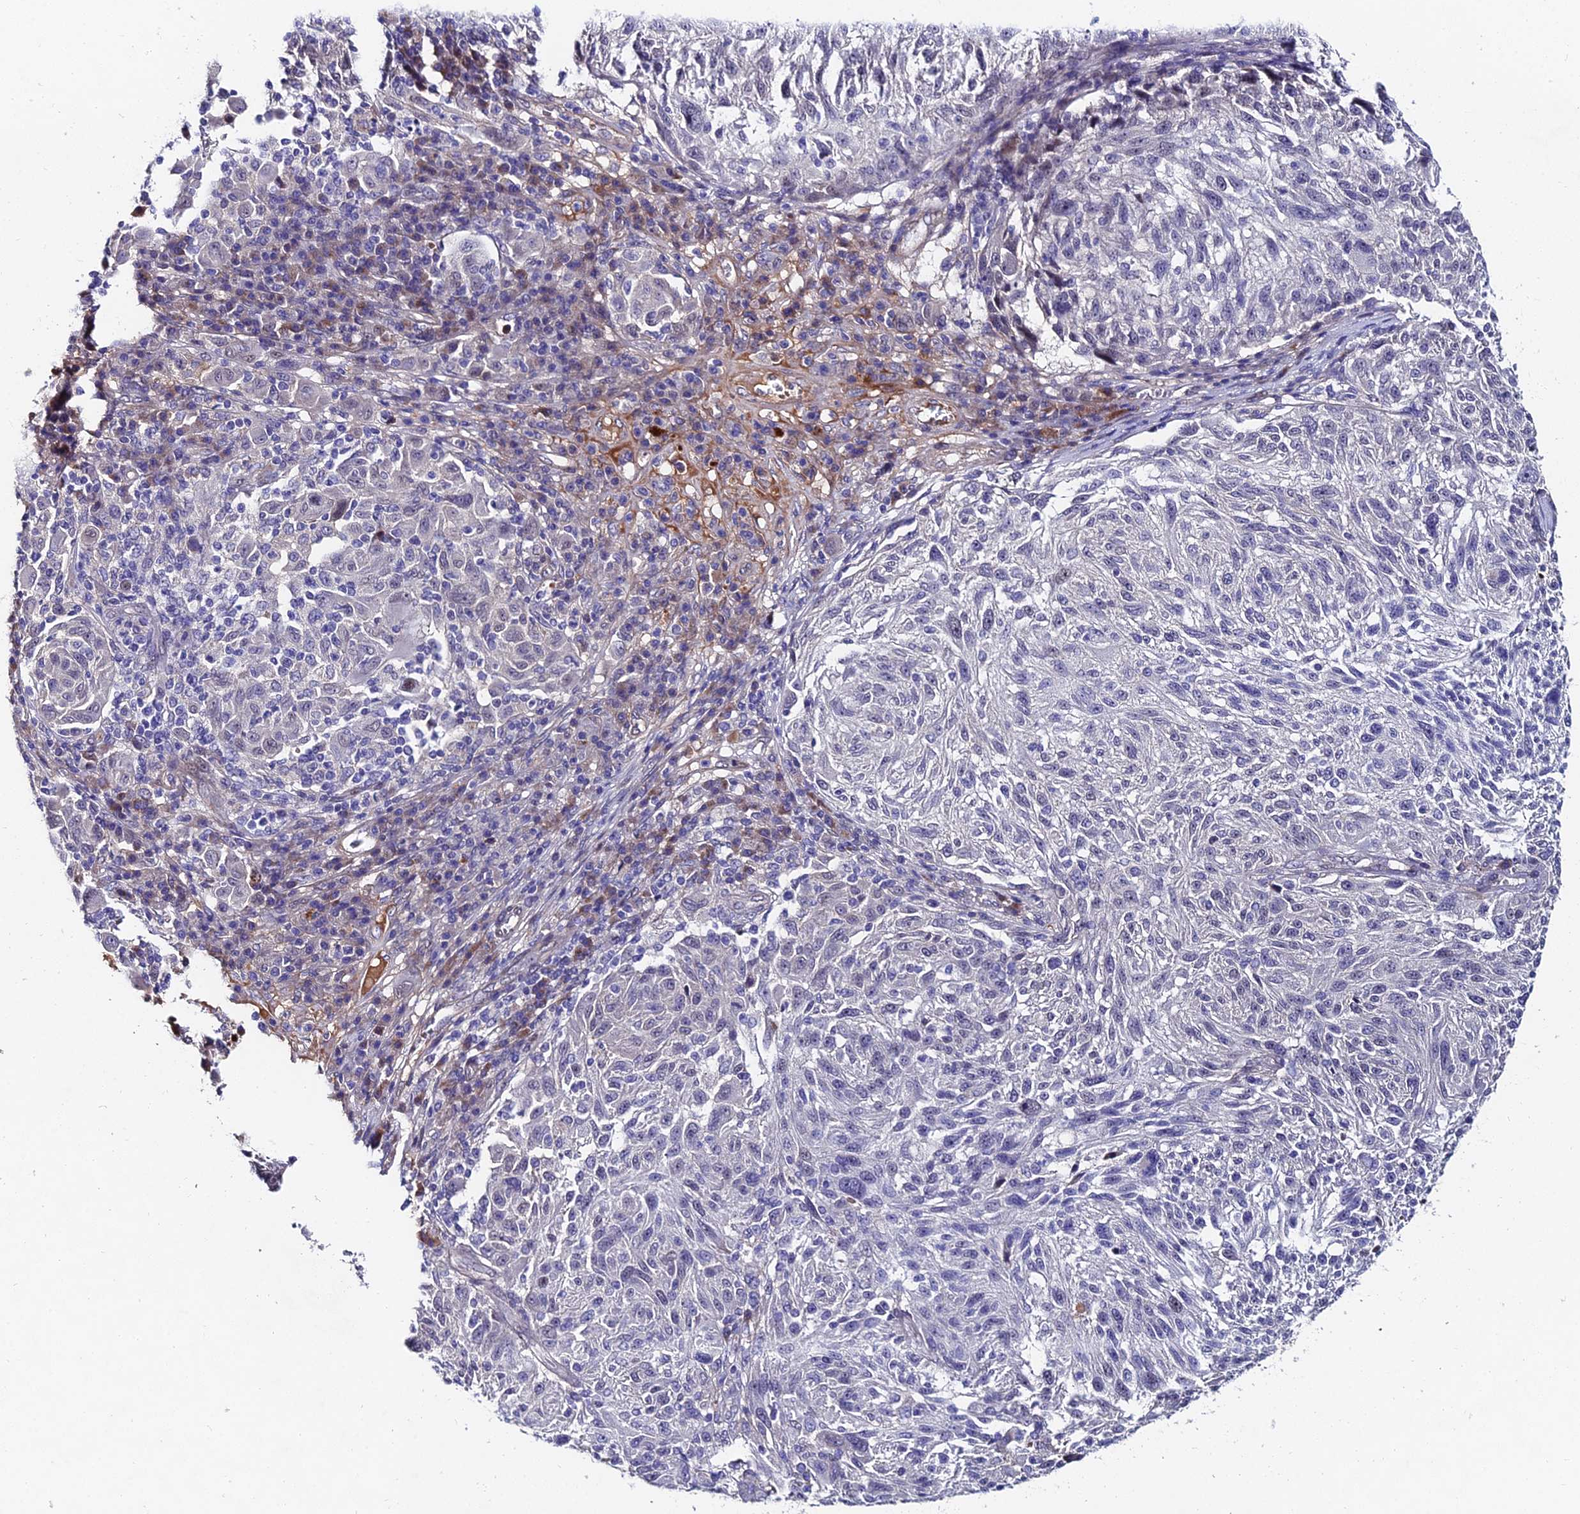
{"staining": {"intensity": "negative", "quantity": "none", "location": "none"}, "tissue": "melanoma", "cell_type": "Tumor cells", "image_type": "cancer", "snomed": [{"axis": "morphology", "description": "Malignant melanoma, NOS"}, {"axis": "topography", "description": "Skin"}], "caption": "Immunohistochemistry of malignant melanoma reveals no staining in tumor cells.", "gene": "TRIM24", "patient": {"sex": "male", "age": 53}}